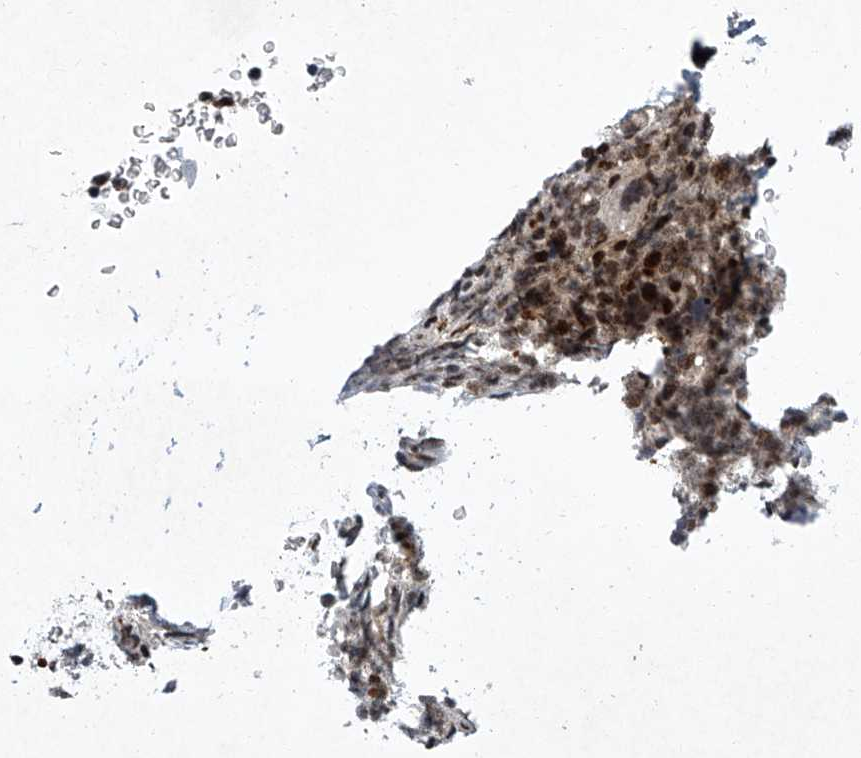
{"staining": {"intensity": "strong", "quantity": ">75%", "location": "nuclear"}, "tissue": "bone marrow", "cell_type": "Hematopoietic cells", "image_type": "normal", "snomed": [{"axis": "morphology", "description": "Normal tissue, NOS"}, {"axis": "topography", "description": "Bone marrow"}], "caption": "Immunohistochemical staining of unremarkable human bone marrow displays high levels of strong nuclear staining in approximately >75% of hematopoietic cells. The staining was performed using DAB, with brown indicating positive protein expression. Nuclei are stained blue with hematoxylin.", "gene": "TFDP1", "patient": {"sex": "male", "age": 58}}